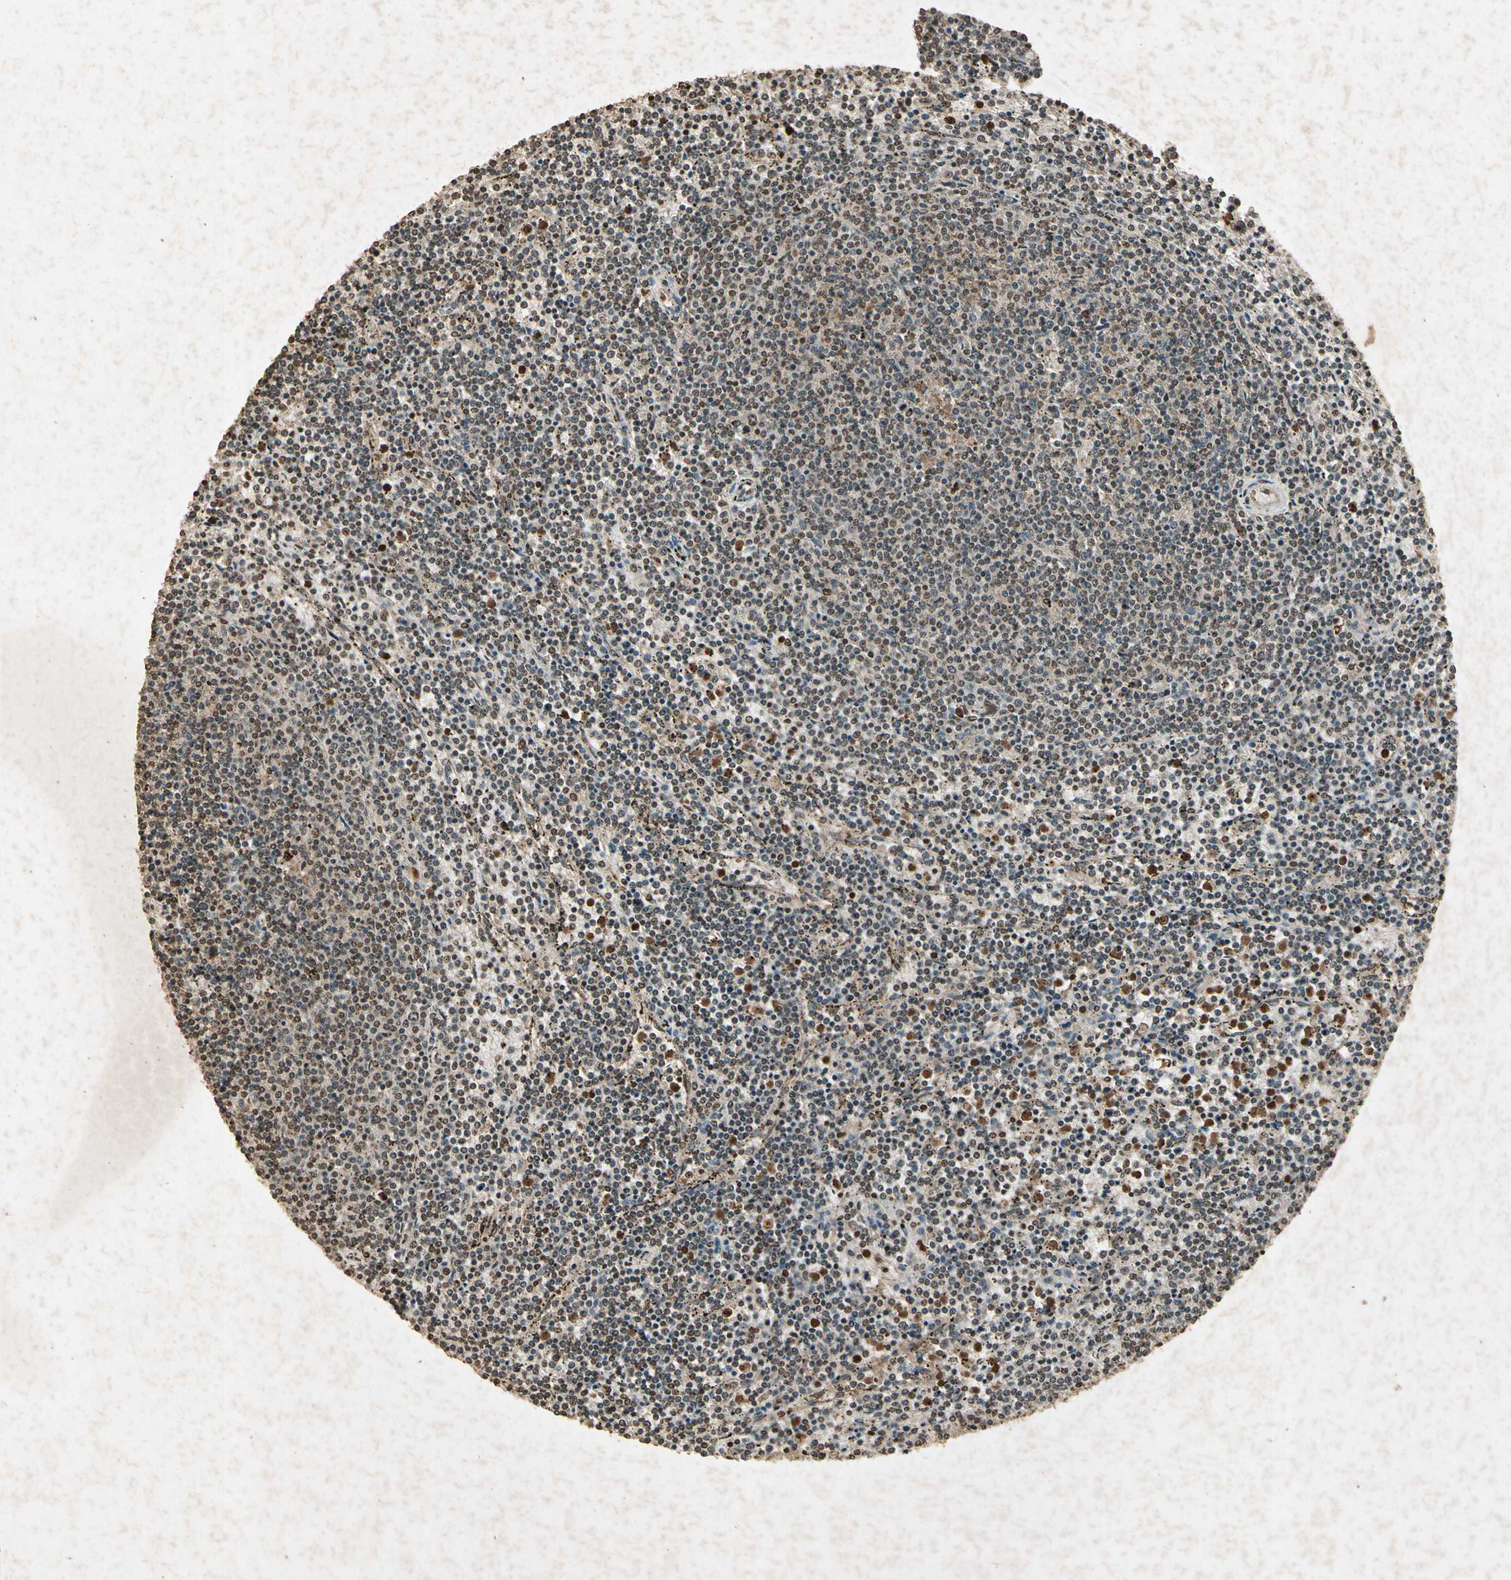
{"staining": {"intensity": "weak", "quantity": "25%-75%", "location": "cytoplasmic/membranous"}, "tissue": "lymphoma", "cell_type": "Tumor cells", "image_type": "cancer", "snomed": [{"axis": "morphology", "description": "Malignant lymphoma, non-Hodgkin's type, Low grade"}, {"axis": "topography", "description": "Spleen"}], "caption": "Immunohistochemistry (IHC) micrograph of neoplastic tissue: human lymphoma stained using immunohistochemistry (IHC) demonstrates low levels of weak protein expression localized specifically in the cytoplasmic/membranous of tumor cells, appearing as a cytoplasmic/membranous brown color.", "gene": "GC", "patient": {"sex": "female", "age": 50}}